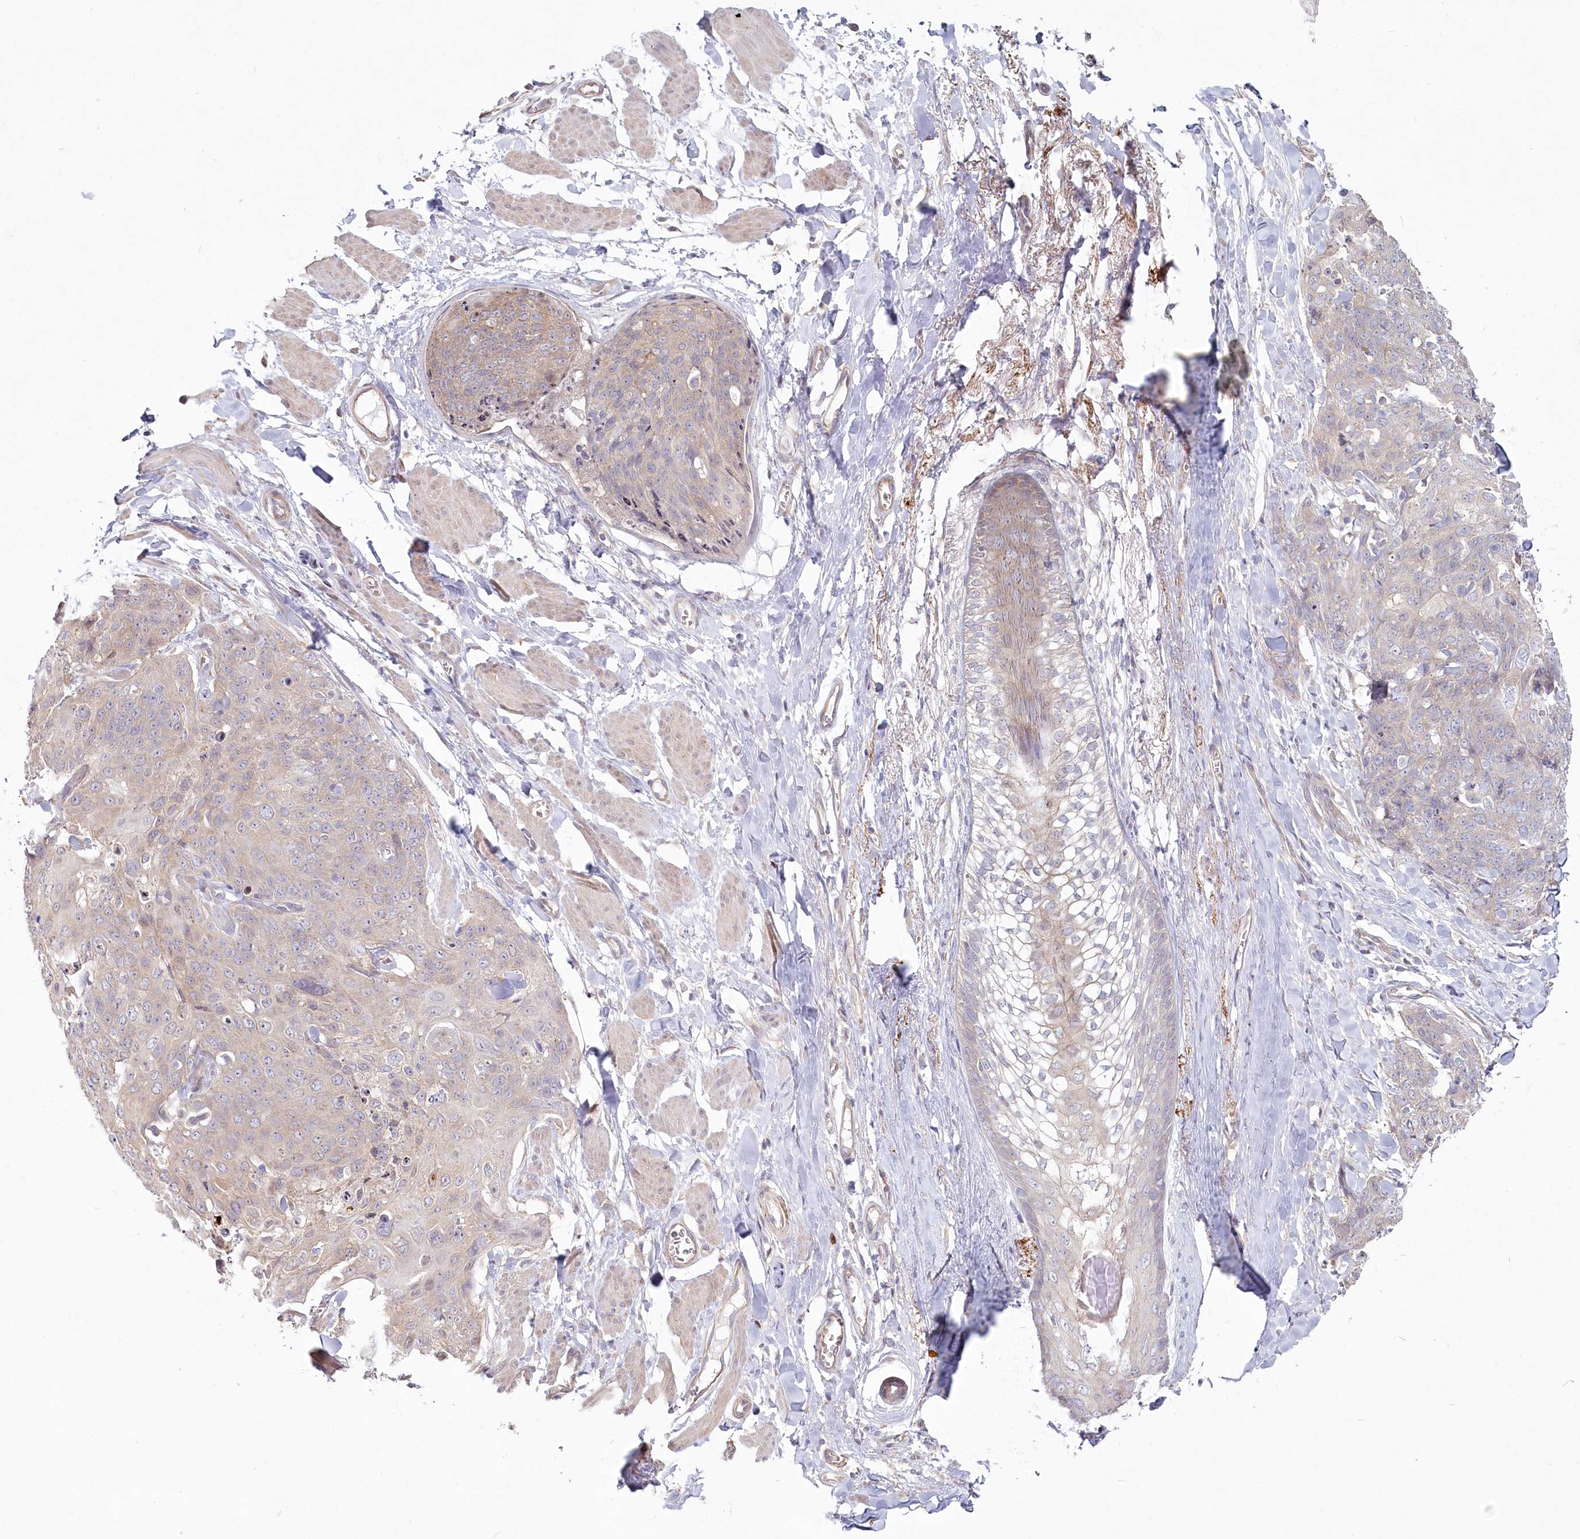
{"staining": {"intensity": "weak", "quantity": "<25%", "location": "cytoplasmic/membranous"}, "tissue": "skin cancer", "cell_type": "Tumor cells", "image_type": "cancer", "snomed": [{"axis": "morphology", "description": "Squamous cell carcinoma, NOS"}, {"axis": "topography", "description": "Skin"}, {"axis": "topography", "description": "Vulva"}], "caption": "High power microscopy photomicrograph of an immunohistochemistry micrograph of squamous cell carcinoma (skin), revealing no significant staining in tumor cells. The staining was performed using DAB to visualize the protein expression in brown, while the nuclei were stained in blue with hematoxylin (Magnification: 20x).", "gene": "SPINK13", "patient": {"sex": "female", "age": 85}}